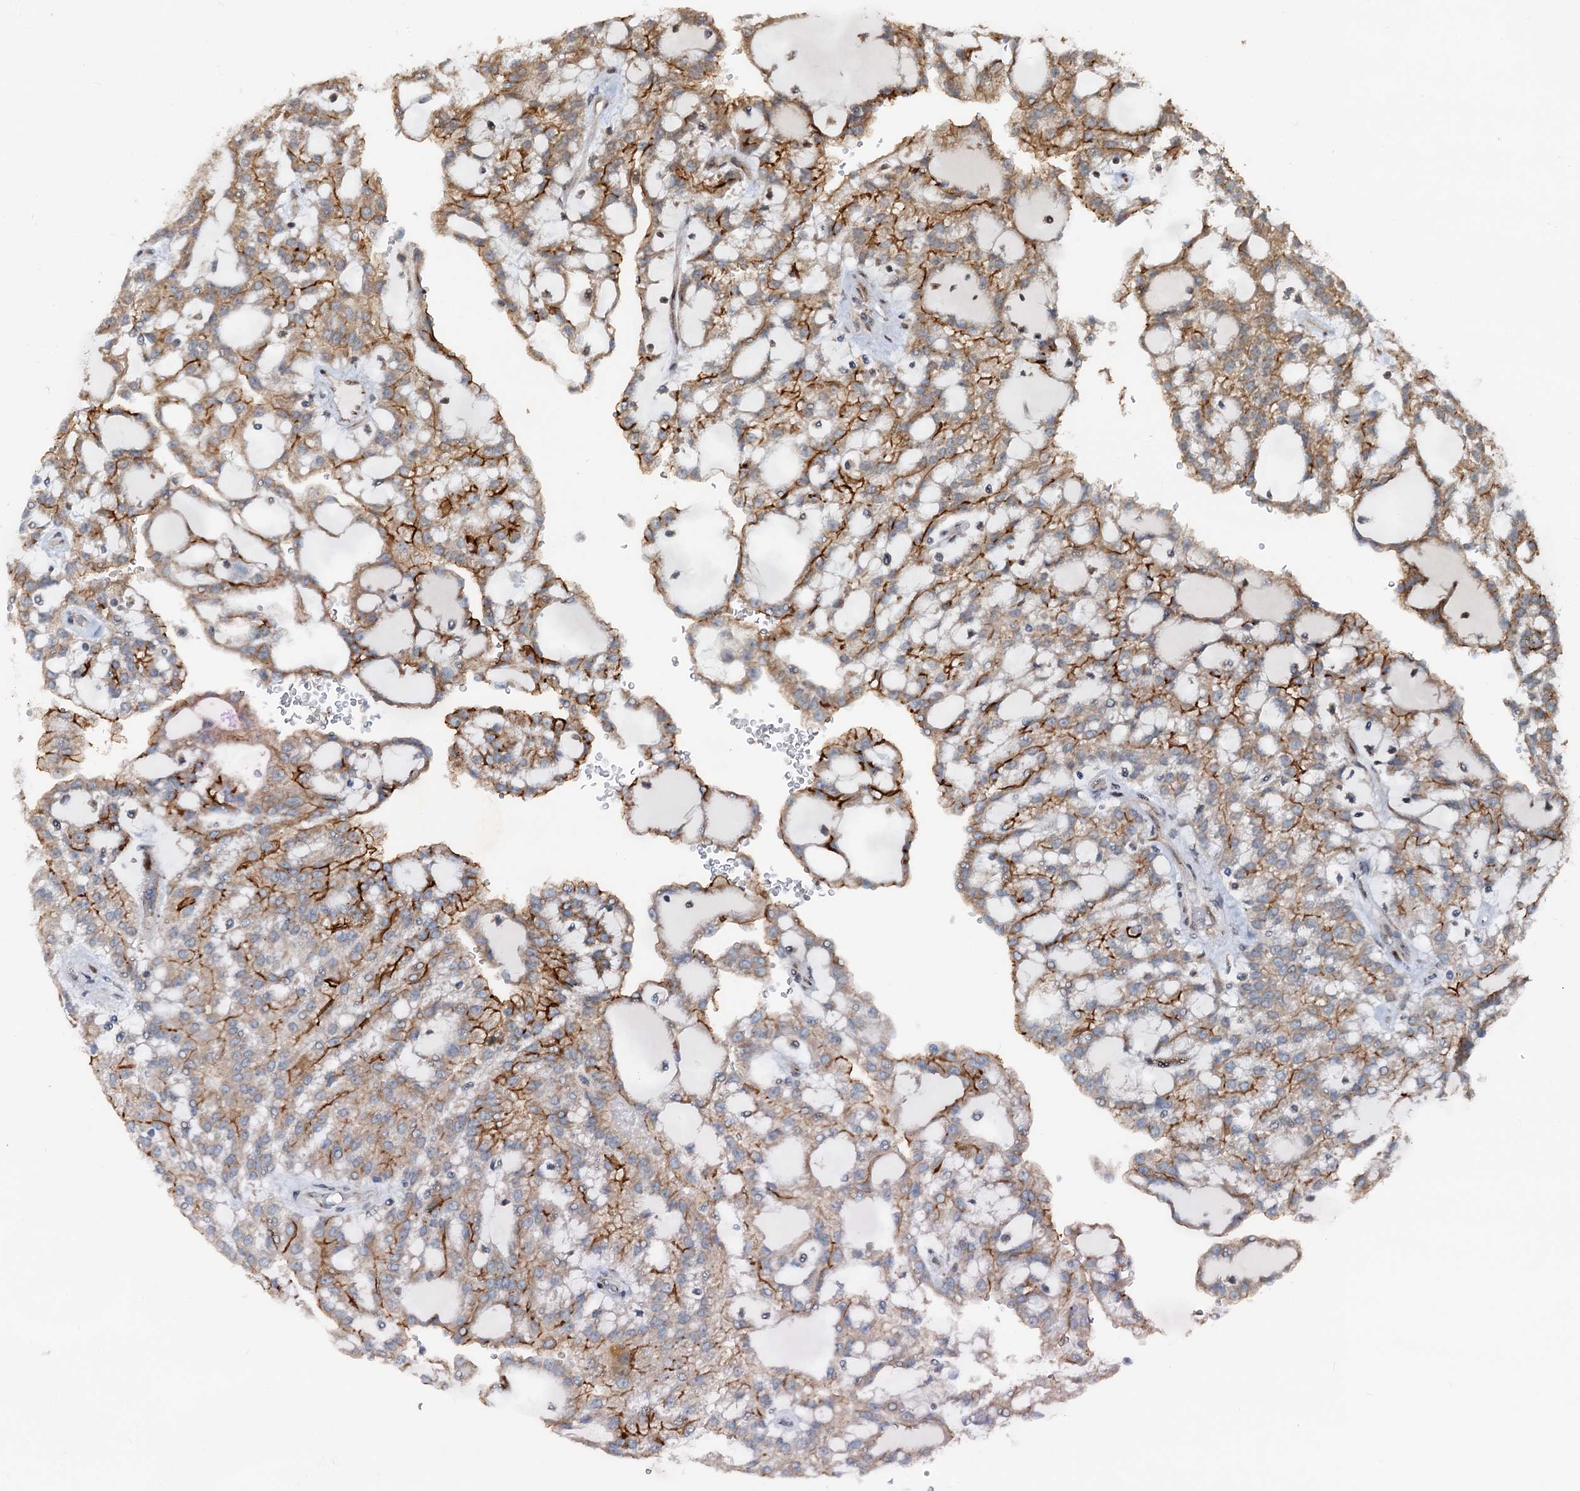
{"staining": {"intensity": "weak", "quantity": "25%-75%", "location": "cytoplasmic/membranous"}, "tissue": "renal cancer", "cell_type": "Tumor cells", "image_type": "cancer", "snomed": [{"axis": "morphology", "description": "Adenocarcinoma, NOS"}, {"axis": "topography", "description": "Kidney"}], "caption": "Immunohistochemical staining of adenocarcinoma (renal) shows low levels of weak cytoplasmic/membranous staining in about 25%-75% of tumor cells.", "gene": "CEP68", "patient": {"sex": "male", "age": 63}}